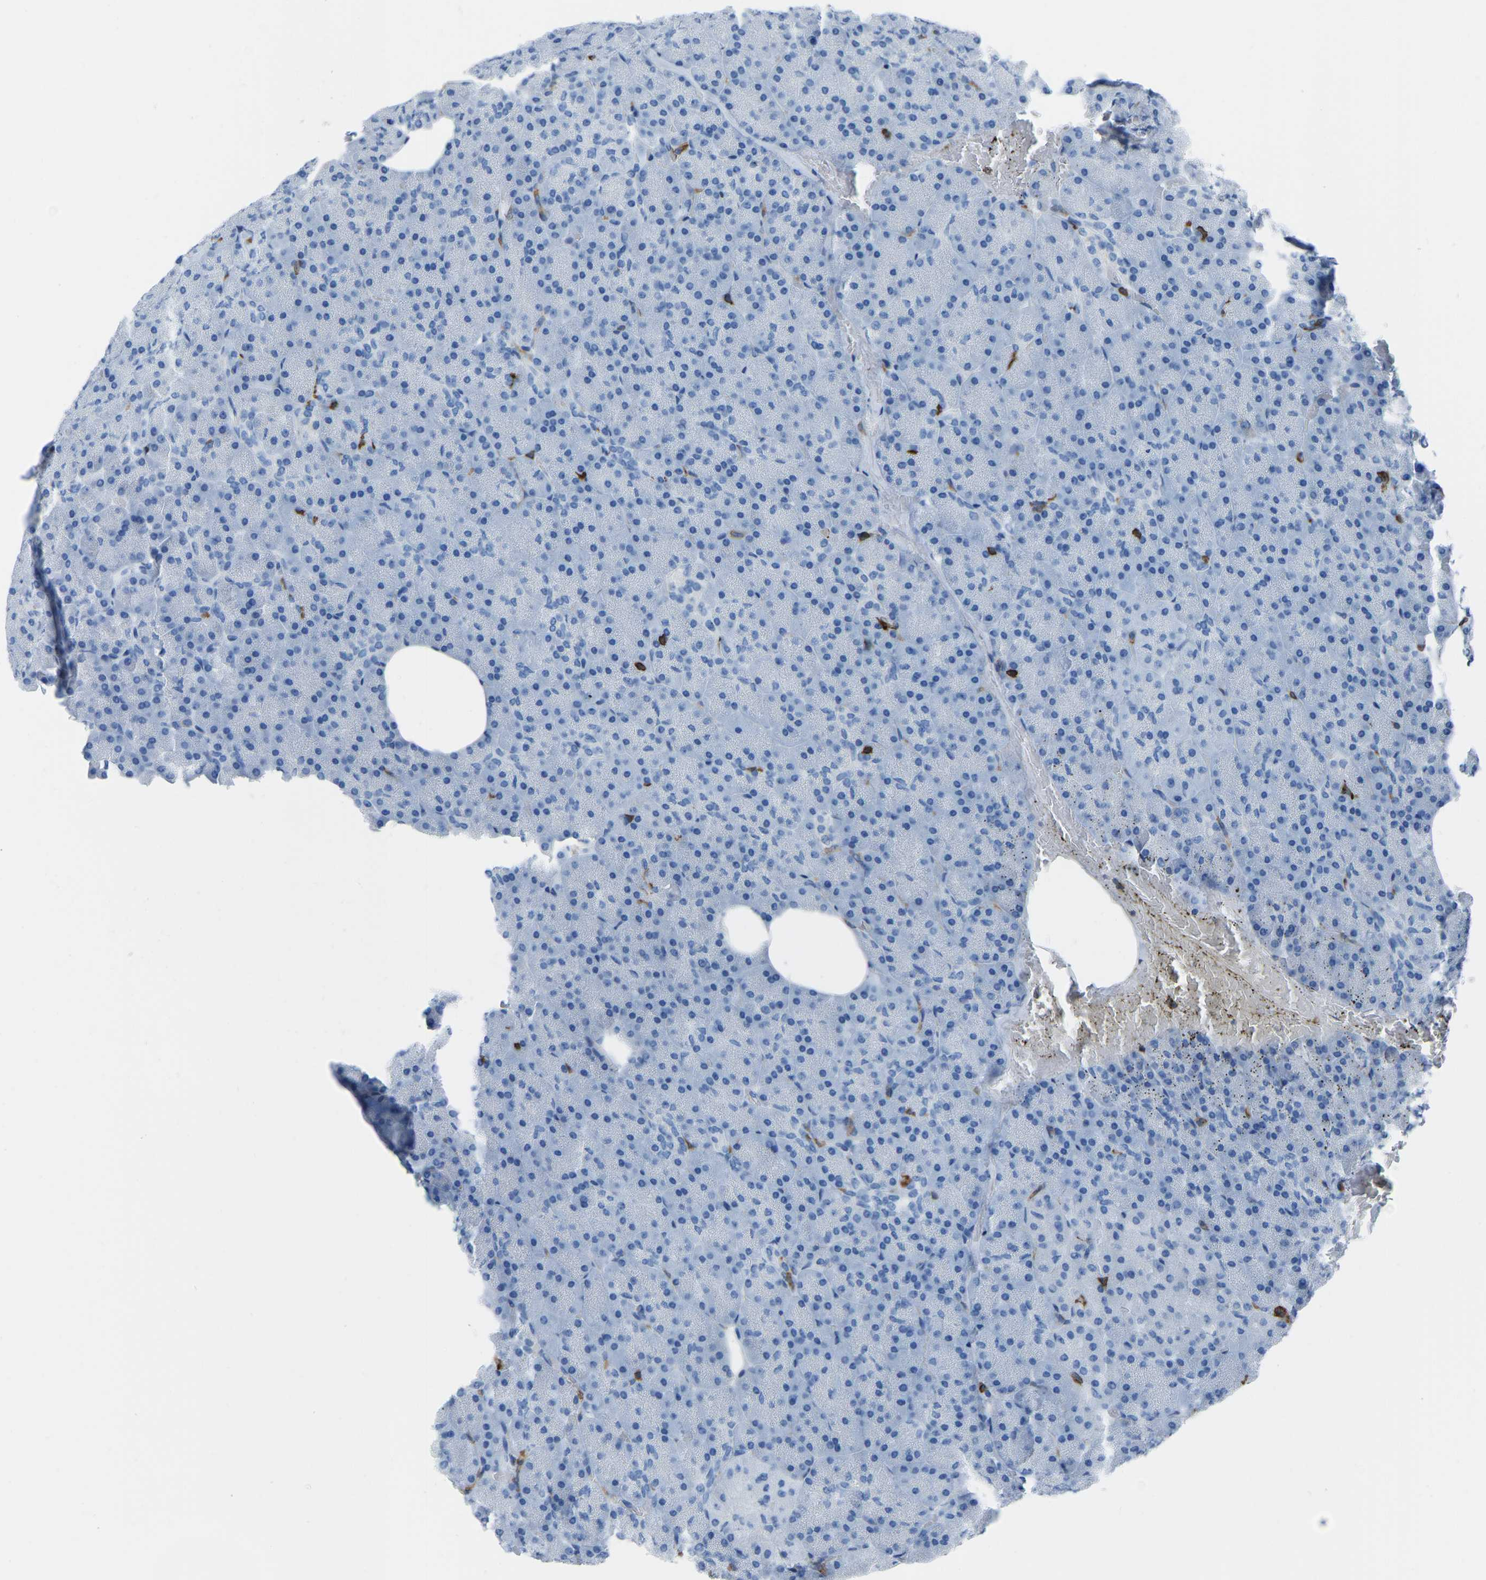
{"staining": {"intensity": "negative", "quantity": "none", "location": "none"}, "tissue": "pancreas", "cell_type": "Exocrine glandular cells", "image_type": "normal", "snomed": [{"axis": "morphology", "description": "Normal tissue, NOS"}, {"axis": "topography", "description": "Pancreas"}], "caption": "This image is of normal pancreas stained with IHC to label a protein in brown with the nuclei are counter-stained blue. There is no positivity in exocrine glandular cells.", "gene": "LSP1", "patient": {"sex": "female", "age": 35}}